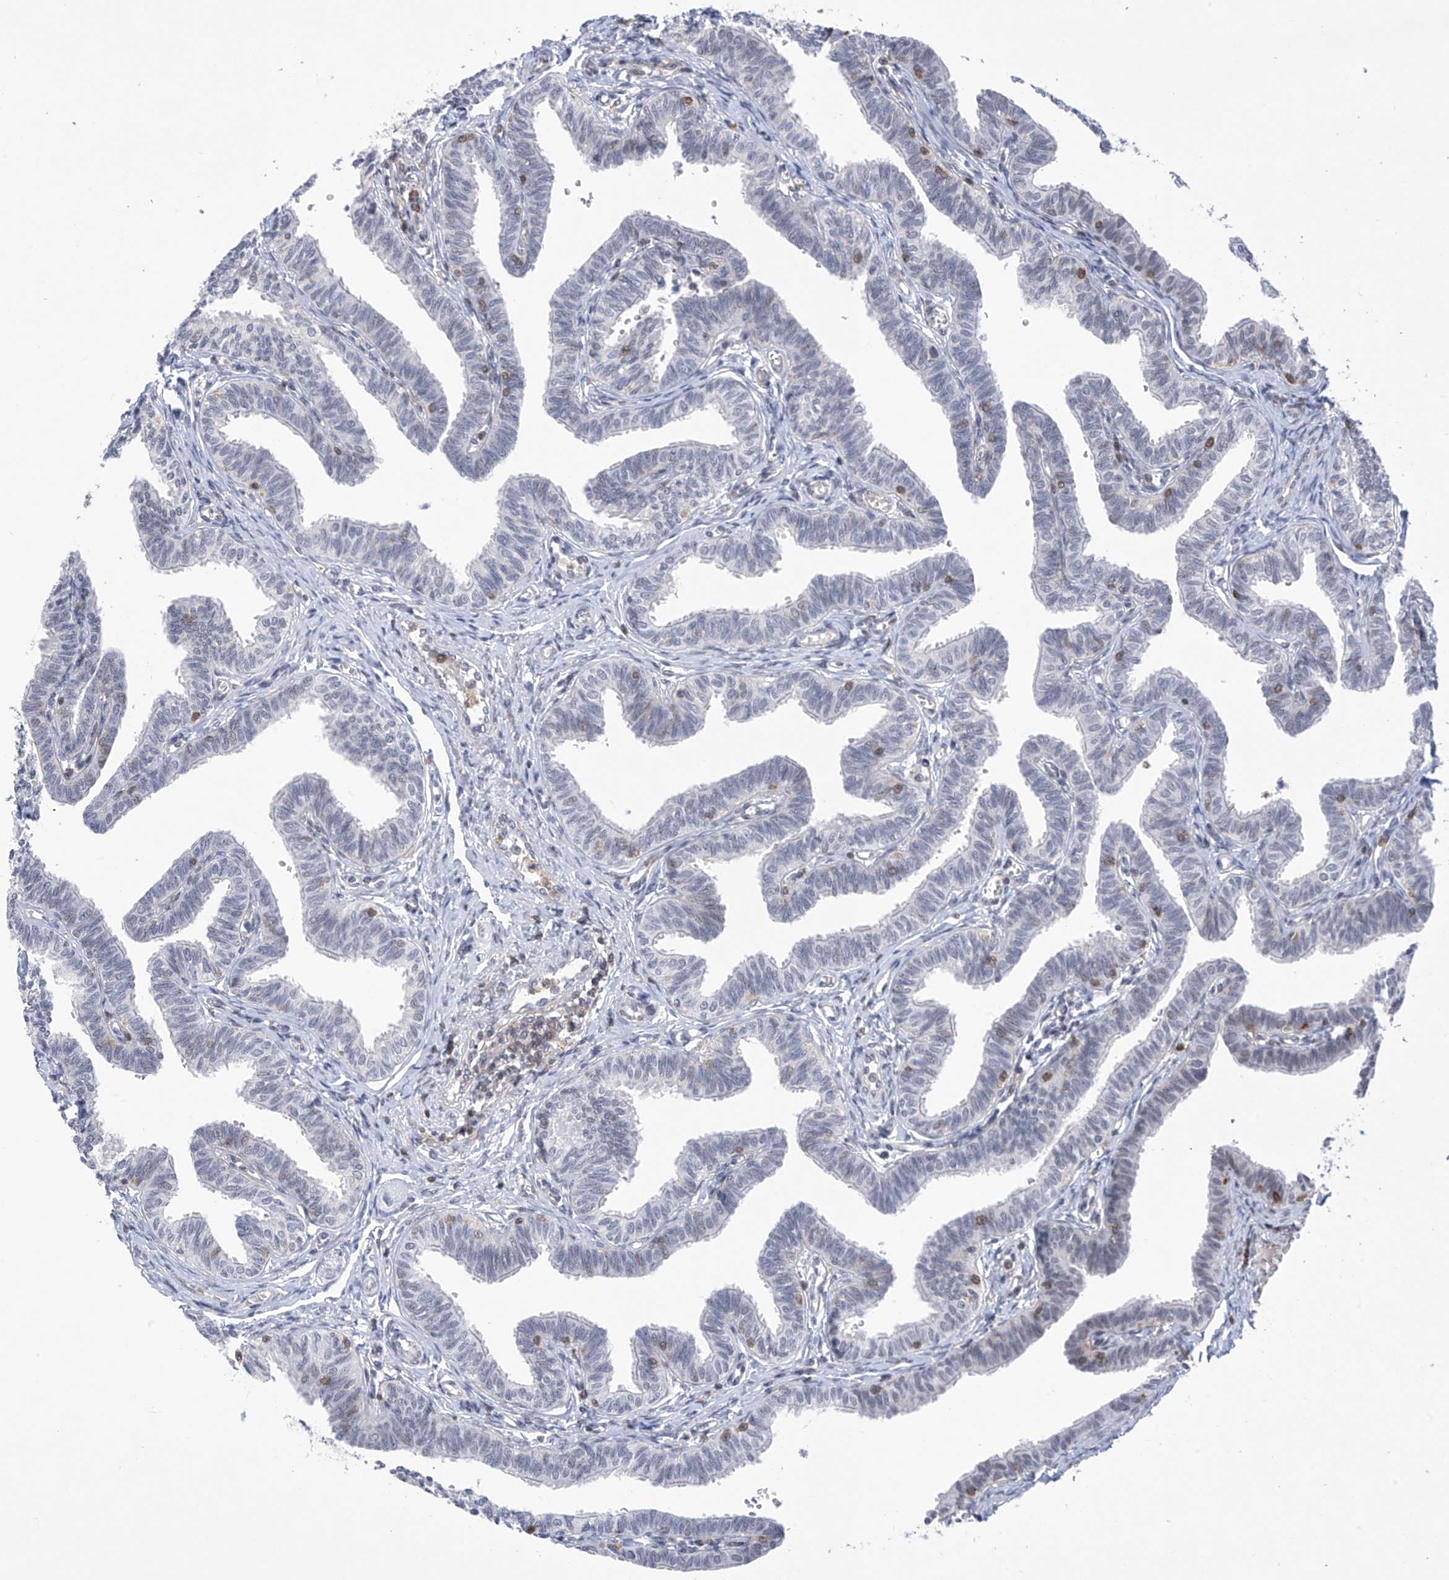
{"staining": {"intensity": "negative", "quantity": "none", "location": "none"}, "tissue": "fallopian tube", "cell_type": "Glandular cells", "image_type": "normal", "snomed": [{"axis": "morphology", "description": "Normal tissue, NOS"}, {"axis": "topography", "description": "Fallopian tube"}, {"axis": "topography", "description": "Ovary"}], "caption": "This micrograph is of unremarkable fallopian tube stained with immunohistochemistry to label a protein in brown with the nuclei are counter-stained blue. There is no expression in glandular cells. (Immunohistochemistry (ihc), brightfield microscopy, high magnification).", "gene": "MSL3", "patient": {"sex": "female", "age": 23}}